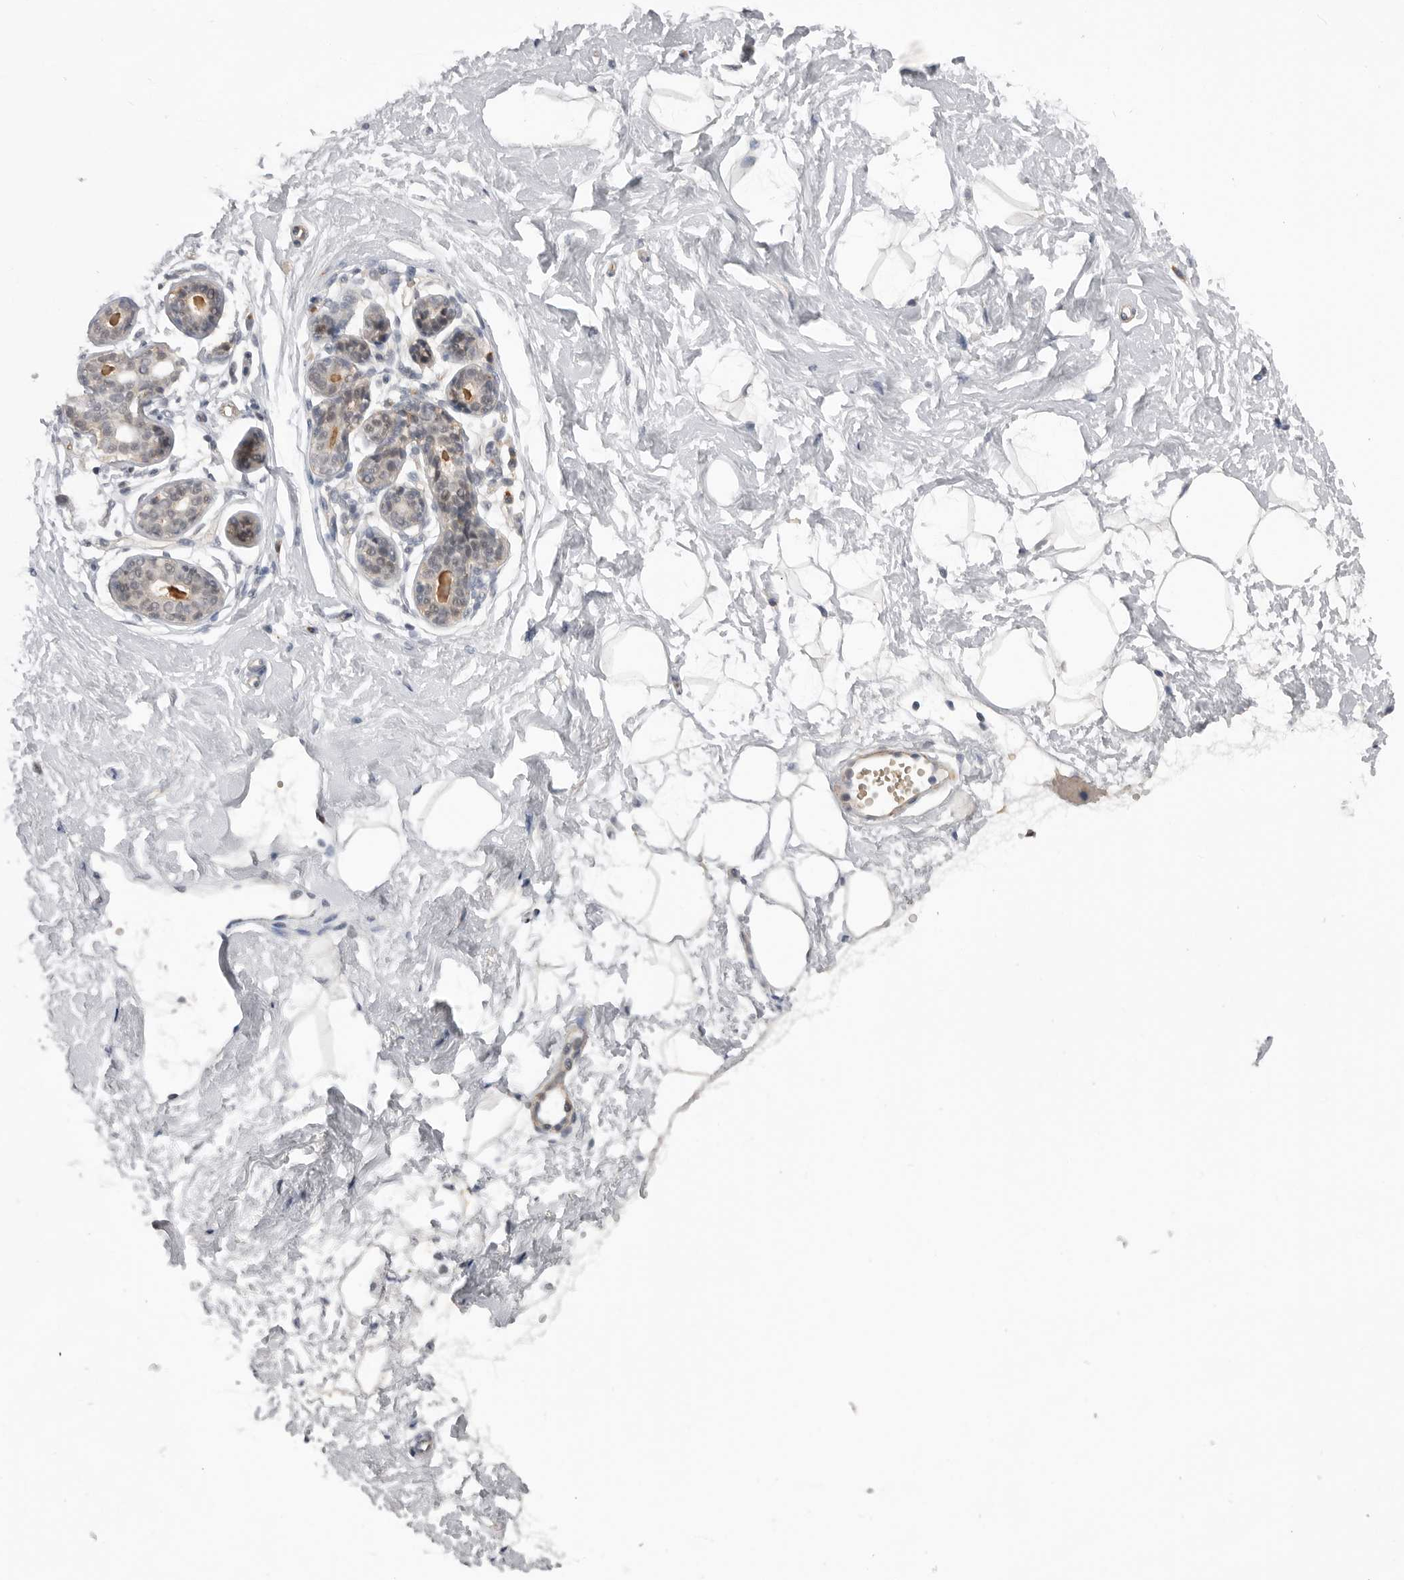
{"staining": {"intensity": "negative", "quantity": "none", "location": "none"}, "tissue": "breast", "cell_type": "Adipocytes", "image_type": "normal", "snomed": [{"axis": "morphology", "description": "Normal tissue, NOS"}, {"axis": "topography", "description": "Breast"}], "caption": "High power microscopy photomicrograph of an immunohistochemistry histopathology image of normal breast, revealing no significant staining in adipocytes.", "gene": "PLEKHF1", "patient": {"sex": "female", "age": 23}}